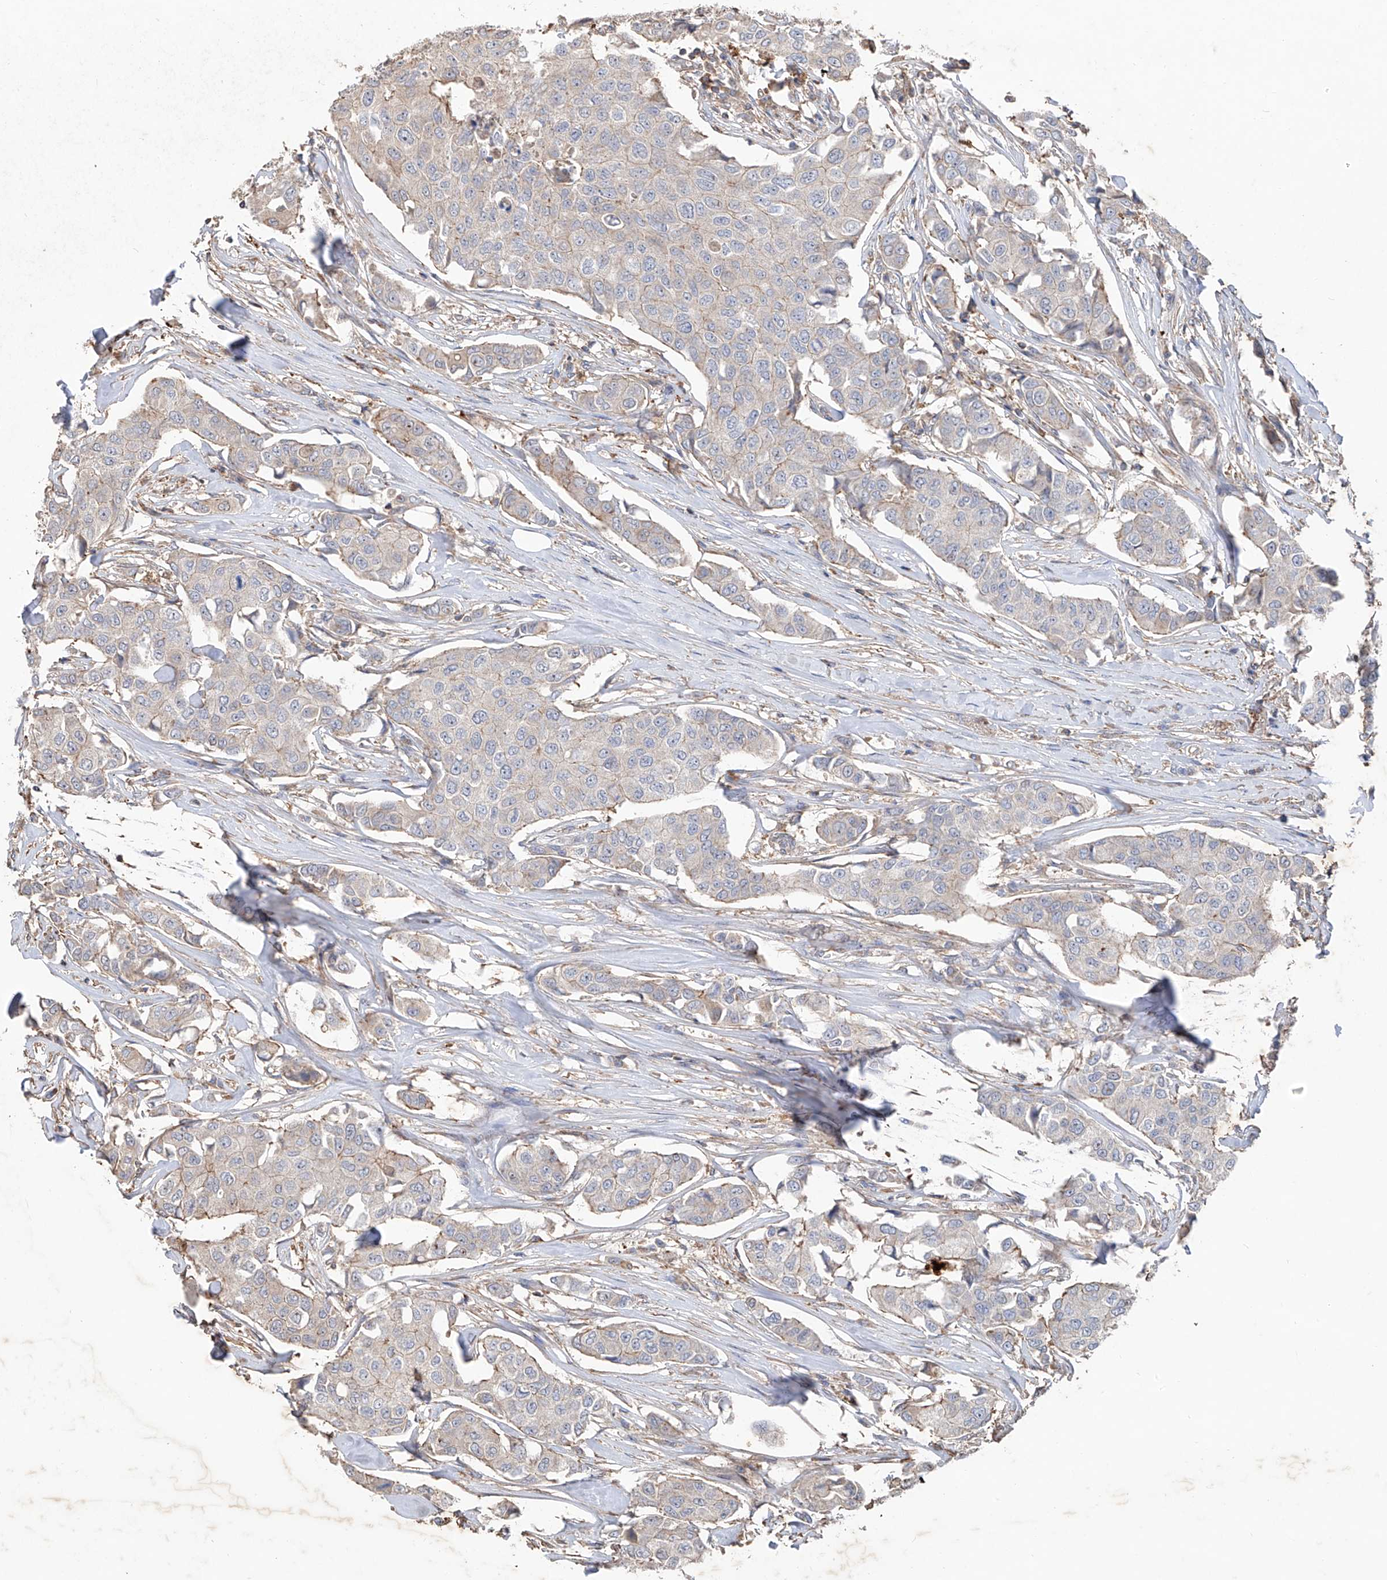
{"staining": {"intensity": "weak", "quantity": "<25%", "location": "cytoplasmic/membranous"}, "tissue": "breast cancer", "cell_type": "Tumor cells", "image_type": "cancer", "snomed": [{"axis": "morphology", "description": "Duct carcinoma"}, {"axis": "topography", "description": "Breast"}], "caption": "The immunohistochemistry (IHC) photomicrograph has no significant staining in tumor cells of breast cancer tissue.", "gene": "EDN1", "patient": {"sex": "female", "age": 80}}